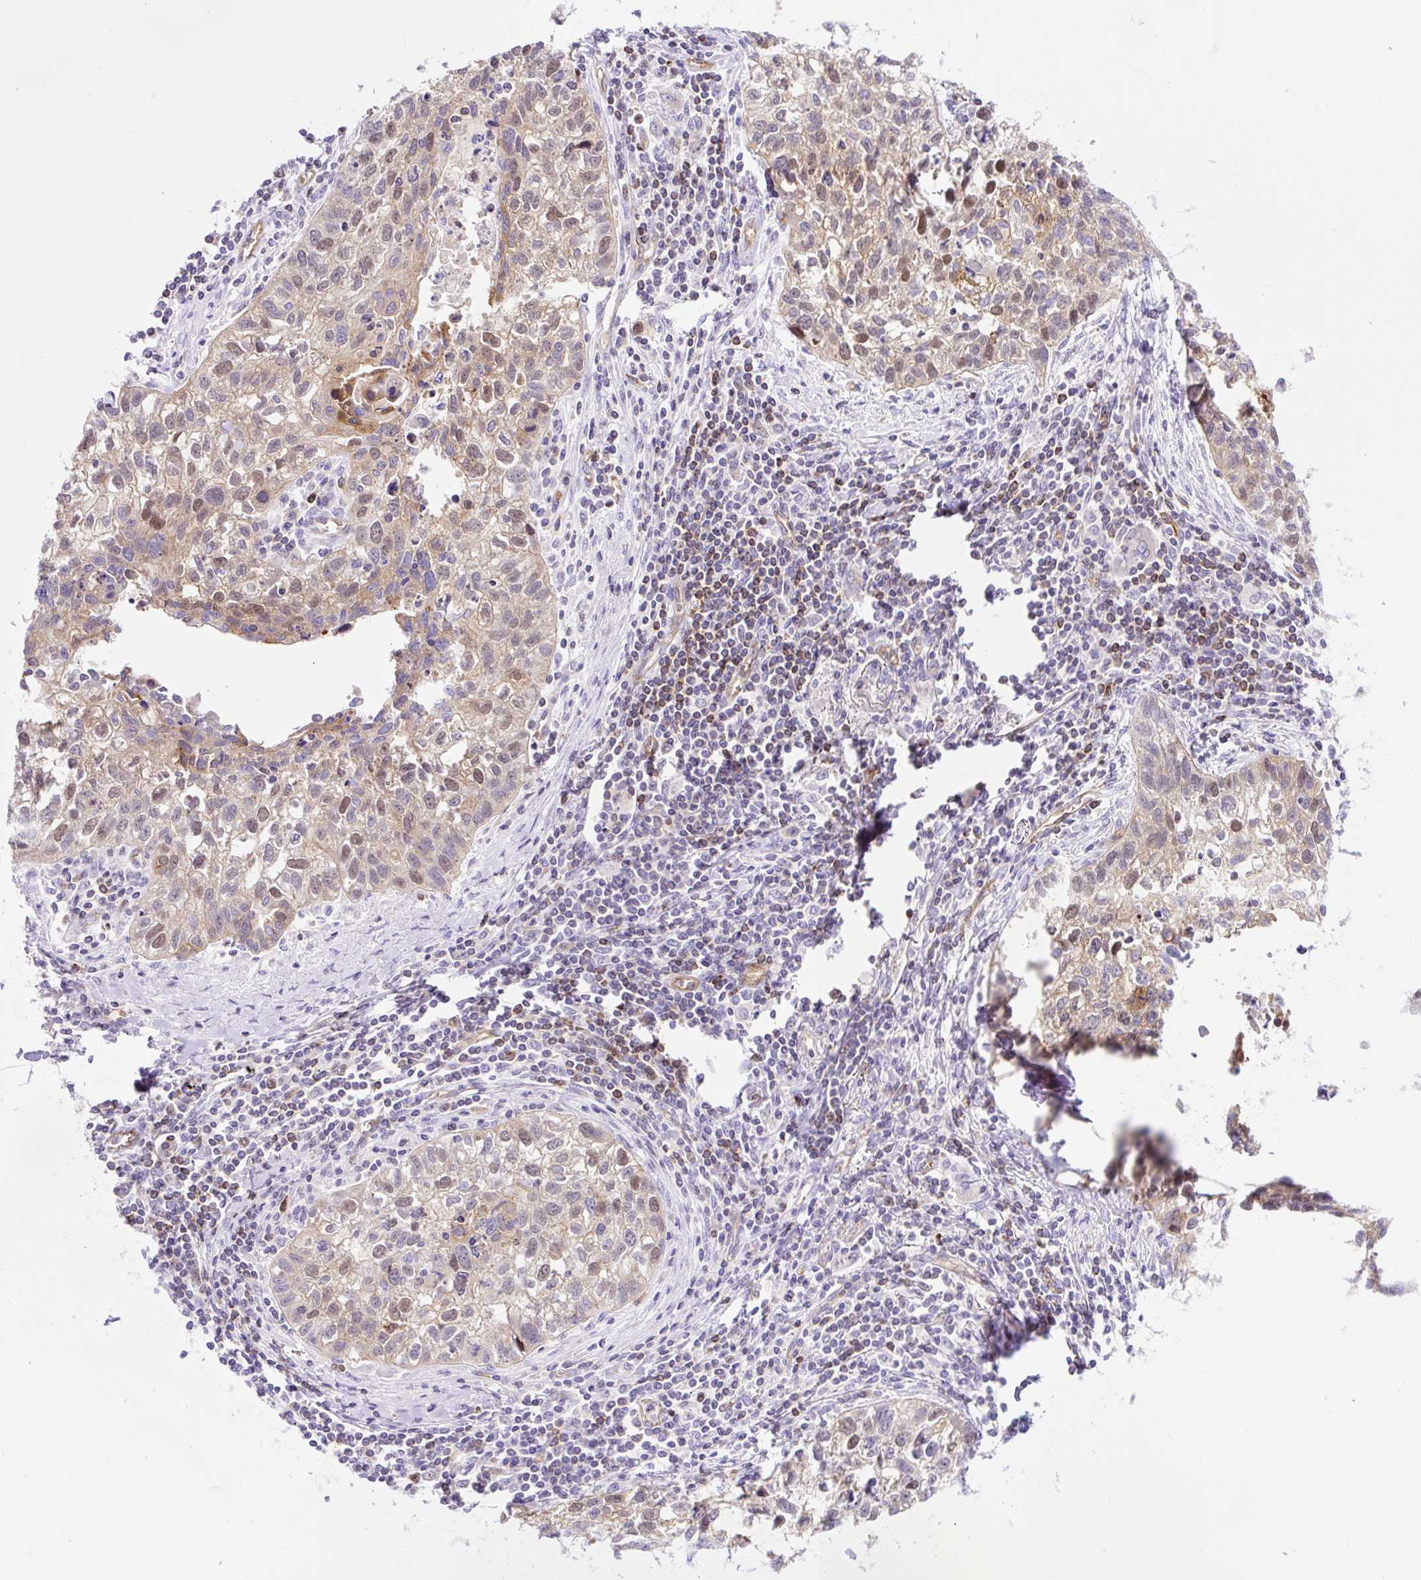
{"staining": {"intensity": "moderate", "quantity": "25%-75%", "location": "cytoplasmic/membranous,nuclear"}, "tissue": "lung cancer", "cell_type": "Tumor cells", "image_type": "cancer", "snomed": [{"axis": "morphology", "description": "Squamous cell carcinoma, NOS"}, {"axis": "topography", "description": "Lung"}], "caption": "An image of human lung squamous cell carcinoma stained for a protein exhibits moderate cytoplasmic/membranous and nuclear brown staining in tumor cells.", "gene": "HIP1R", "patient": {"sex": "male", "age": 74}}